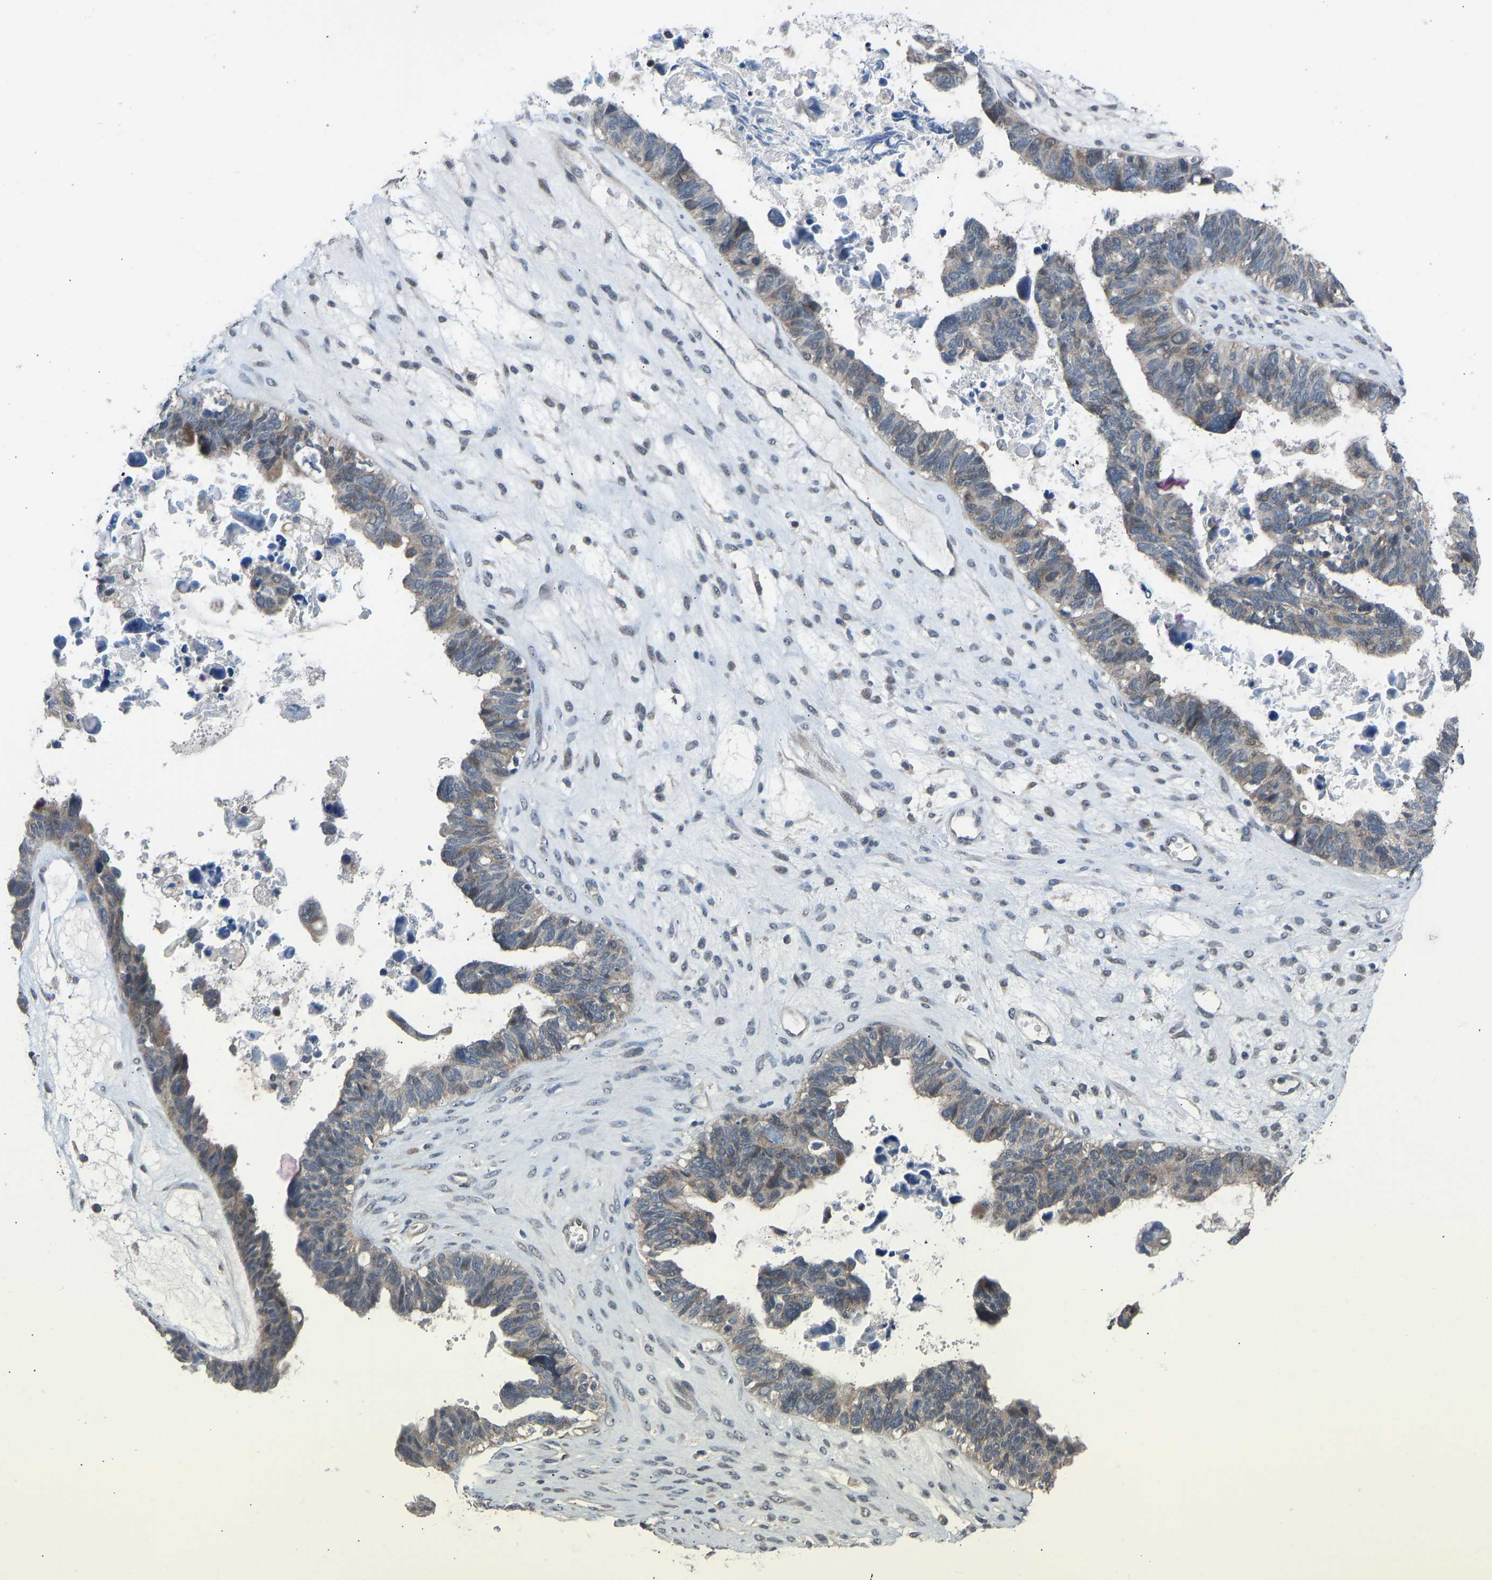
{"staining": {"intensity": "weak", "quantity": ">75%", "location": "cytoplasmic/membranous"}, "tissue": "ovarian cancer", "cell_type": "Tumor cells", "image_type": "cancer", "snomed": [{"axis": "morphology", "description": "Cystadenocarcinoma, serous, NOS"}, {"axis": "topography", "description": "Ovary"}], "caption": "Ovarian cancer (serous cystadenocarcinoma) stained with a protein marker shows weak staining in tumor cells.", "gene": "CDK2AP1", "patient": {"sex": "female", "age": 79}}